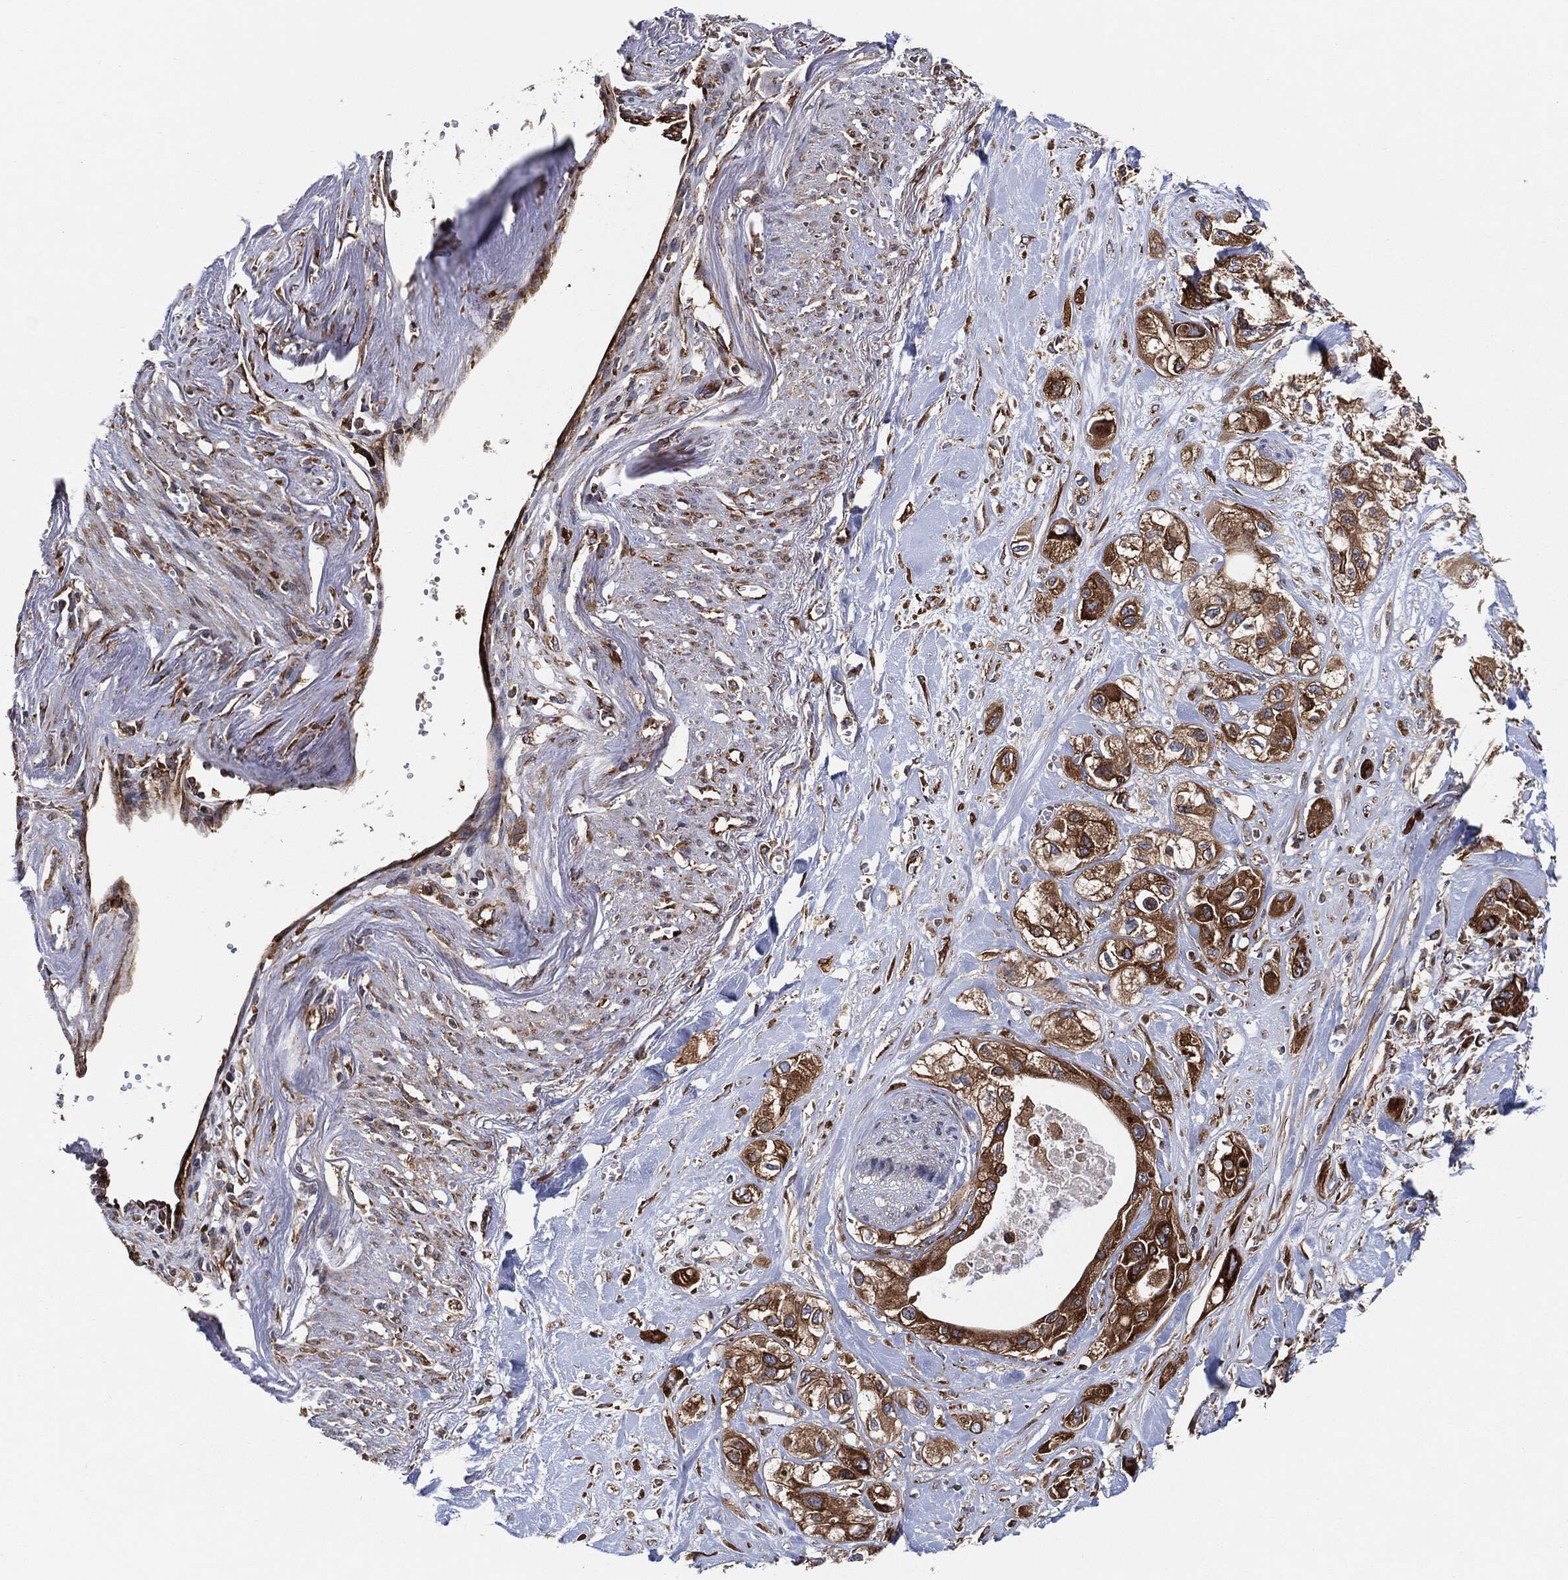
{"staining": {"intensity": "strong", "quantity": ">75%", "location": "cytoplasmic/membranous"}, "tissue": "pancreatic cancer", "cell_type": "Tumor cells", "image_type": "cancer", "snomed": [{"axis": "morphology", "description": "Adenocarcinoma, NOS"}, {"axis": "topography", "description": "Pancreas"}], "caption": "This is an image of immunohistochemistry (IHC) staining of adenocarcinoma (pancreatic), which shows strong positivity in the cytoplasmic/membranous of tumor cells.", "gene": "EIF2S2", "patient": {"sex": "male", "age": 72}}